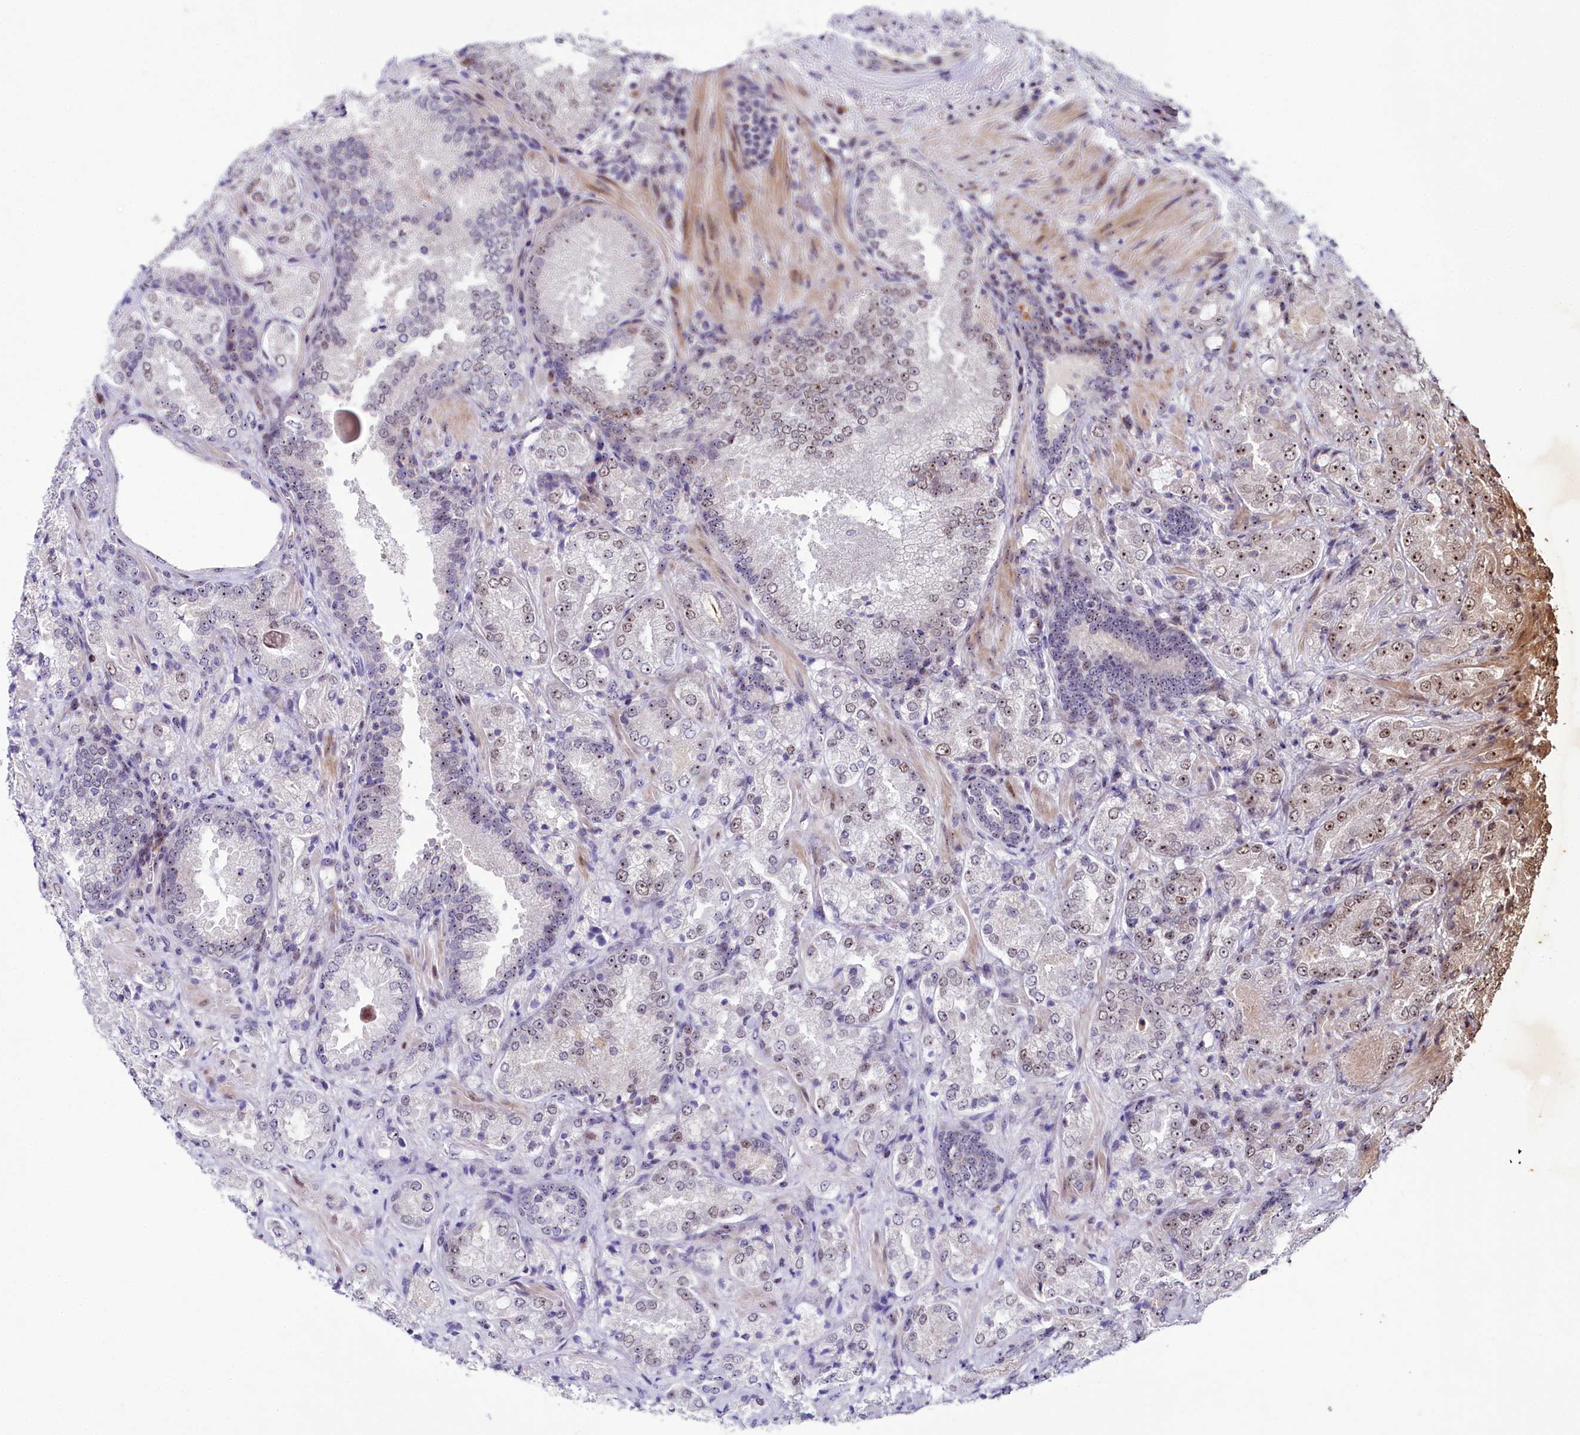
{"staining": {"intensity": "moderate", "quantity": "25%-75%", "location": "nuclear"}, "tissue": "prostate cancer", "cell_type": "Tumor cells", "image_type": "cancer", "snomed": [{"axis": "morphology", "description": "Adenocarcinoma, Low grade"}, {"axis": "topography", "description": "Prostate"}], "caption": "Immunohistochemical staining of human adenocarcinoma (low-grade) (prostate) shows medium levels of moderate nuclear expression in approximately 25%-75% of tumor cells.", "gene": "TCOF1", "patient": {"sex": "male", "age": 74}}